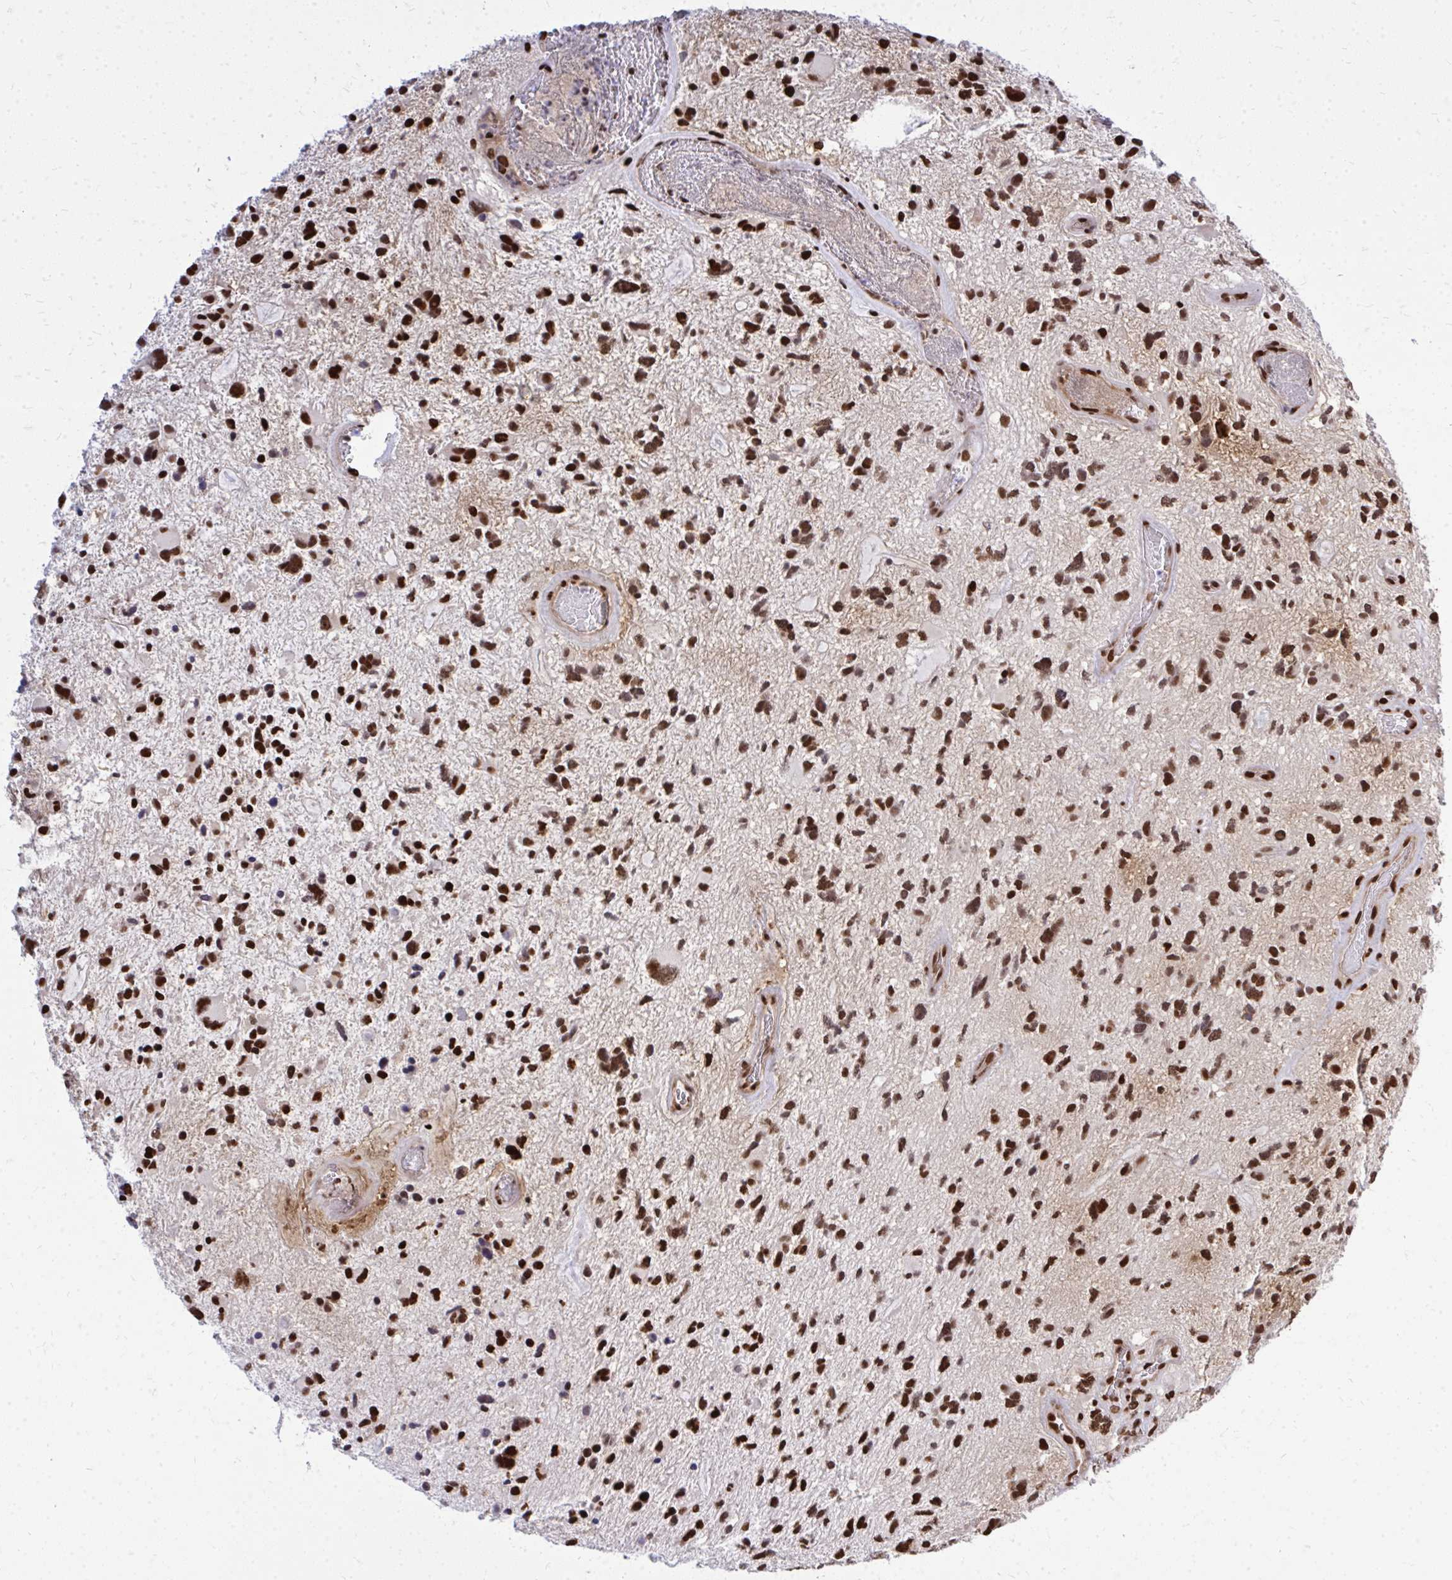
{"staining": {"intensity": "strong", "quantity": ">75%", "location": "nuclear"}, "tissue": "glioma", "cell_type": "Tumor cells", "image_type": "cancer", "snomed": [{"axis": "morphology", "description": "Glioma, malignant, High grade"}, {"axis": "topography", "description": "Brain"}], "caption": "Immunohistochemistry (IHC) micrograph of neoplastic tissue: human malignant glioma (high-grade) stained using immunohistochemistry displays high levels of strong protein expression localized specifically in the nuclear of tumor cells, appearing as a nuclear brown color.", "gene": "TBL1Y", "patient": {"sex": "female", "age": 11}}